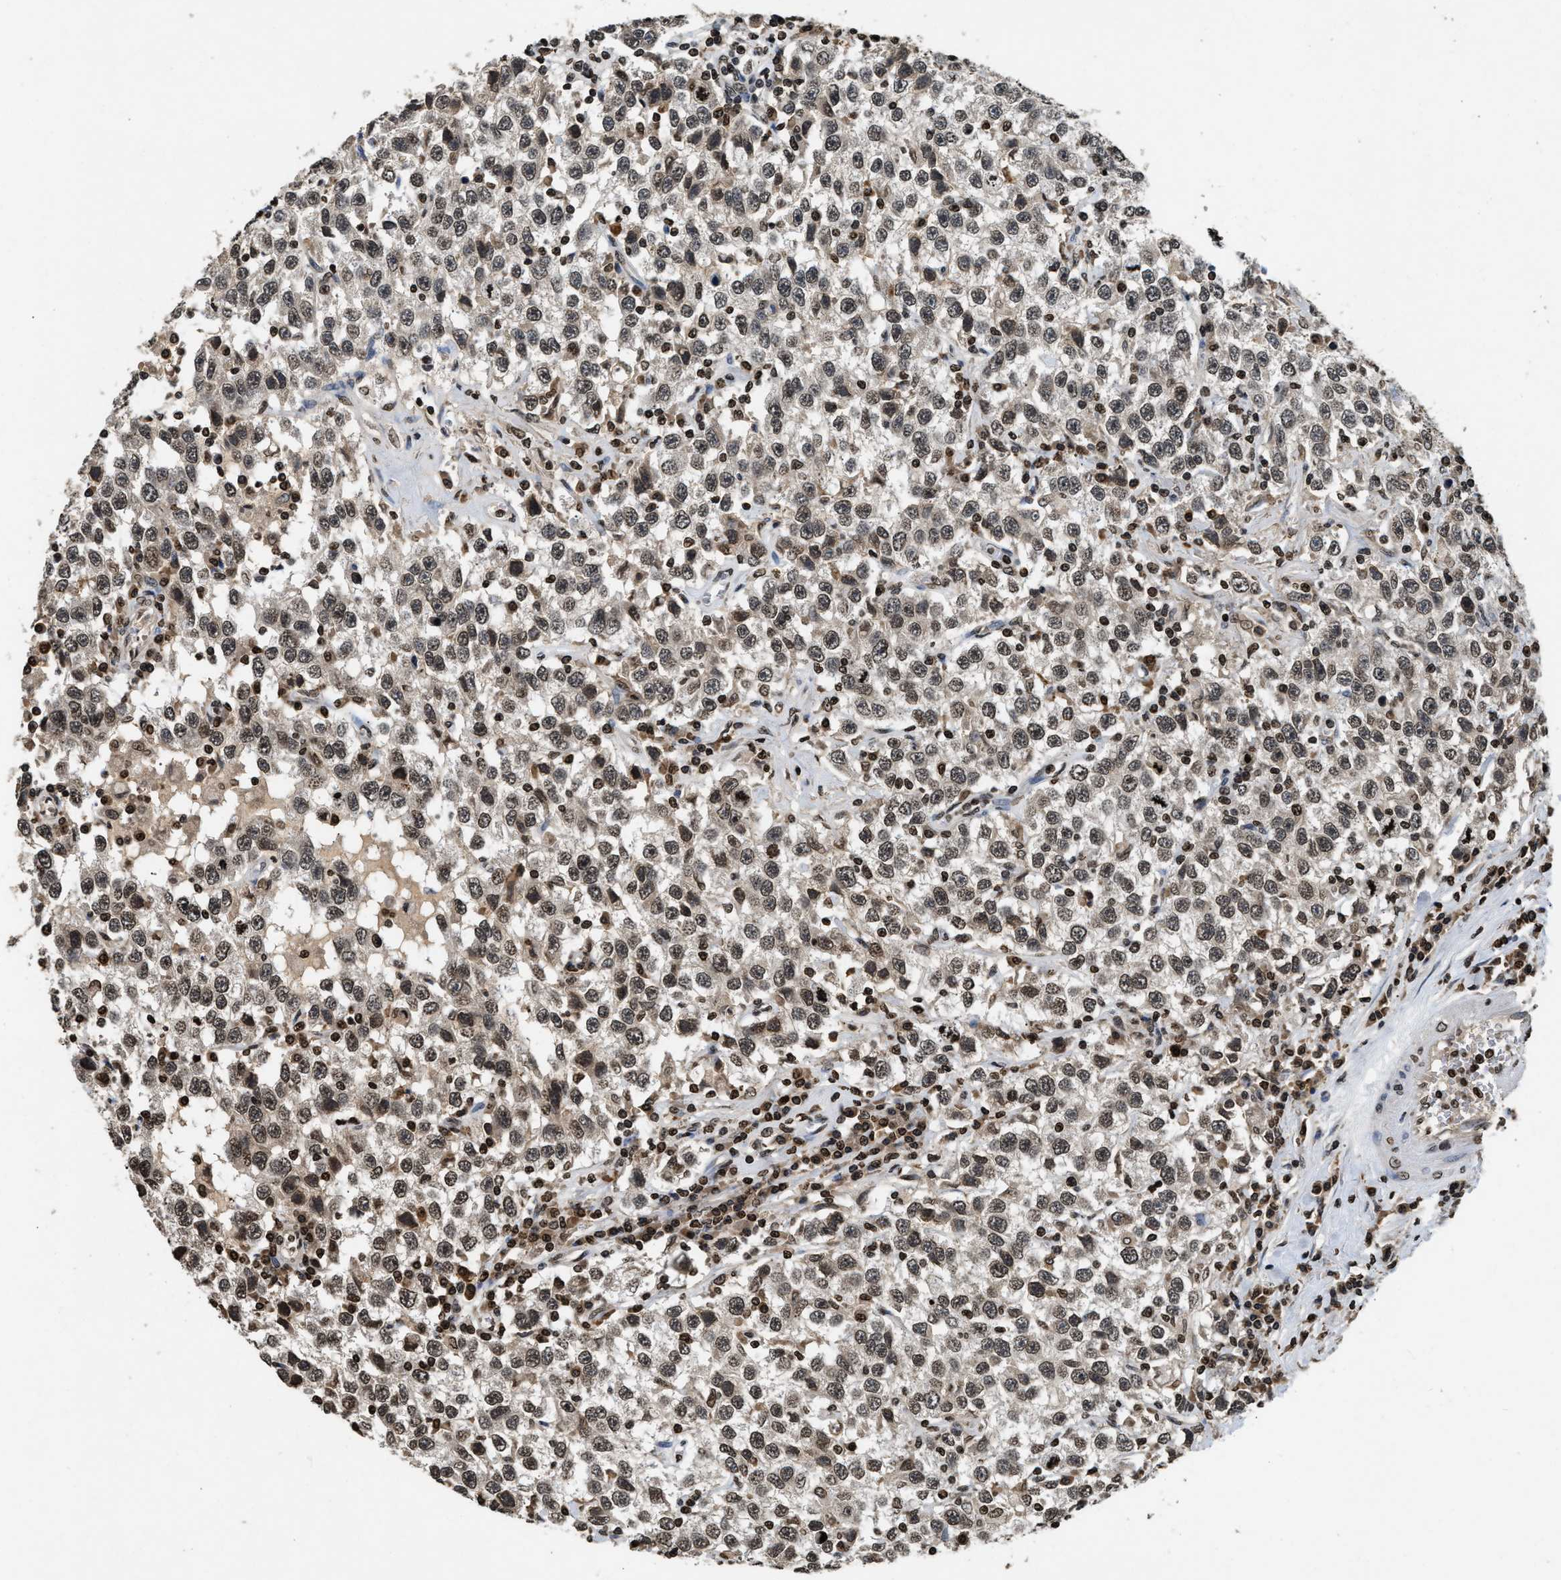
{"staining": {"intensity": "weak", "quantity": ">75%", "location": "nuclear"}, "tissue": "testis cancer", "cell_type": "Tumor cells", "image_type": "cancer", "snomed": [{"axis": "morphology", "description": "Seminoma, NOS"}, {"axis": "topography", "description": "Testis"}], "caption": "Immunohistochemical staining of seminoma (testis) shows low levels of weak nuclear positivity in about >75% of tumor cells.", "gene": "DNASE1L3", "patient": {"sex": "male", "age": 41}}